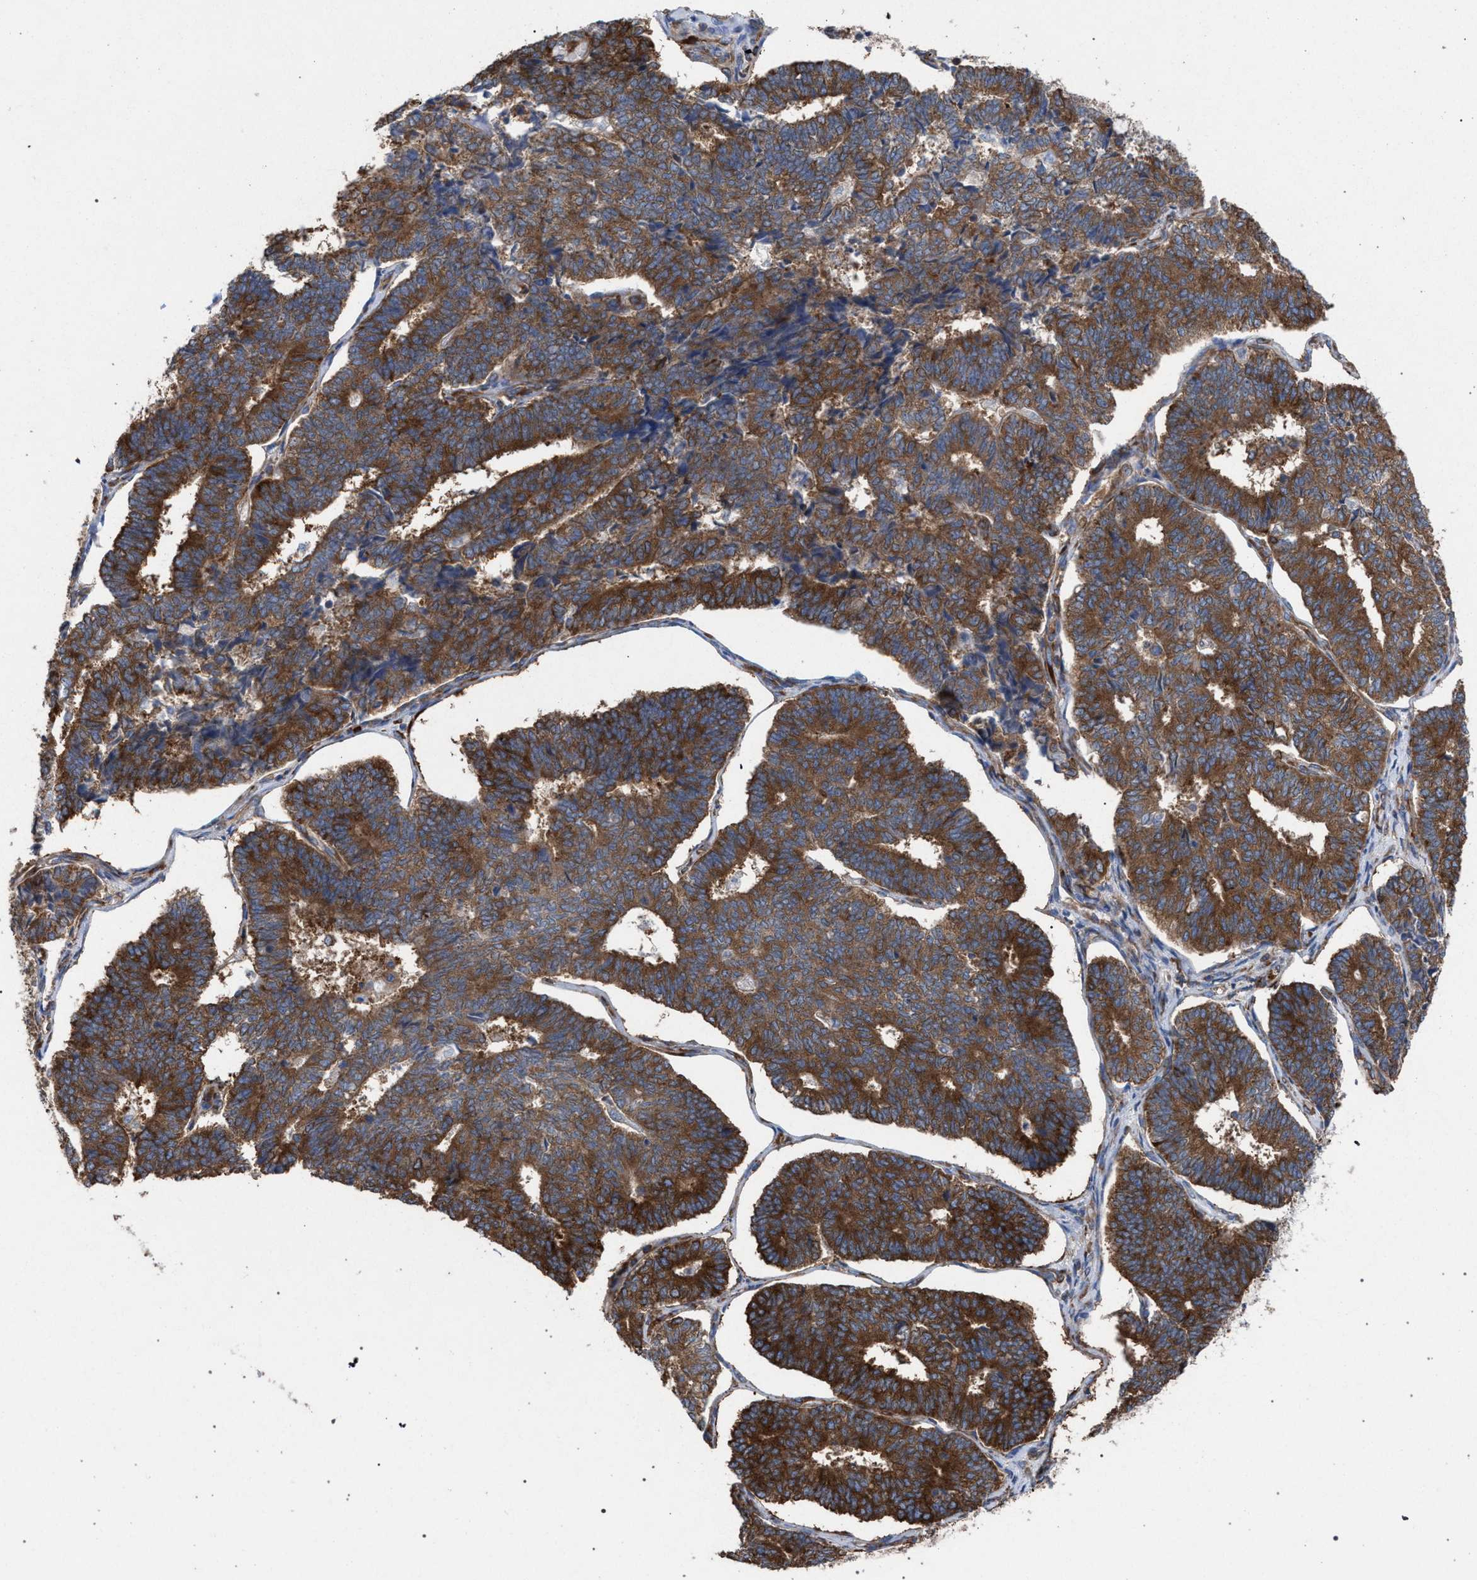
{"staining": {"intensity": "strong", "quantity": ">75%", "location": "cytoplasmic/membranous"}, "tissue": "endometrial cancer", "cell_type": "Tumor cells", "image_type": "cancer", "snomed": [{"axis": "morphology", "description": "Adenocarcinoma, NOS"}, {"axis": "topography", "description": "Endometrium"}], "caption": "Endometrial cancer (adenocarcinoma) stained with a protein marker exhibits strong staining in tumor cells.", "gene": "CDR2L", "patient": {"sex": "female", "age": 70}}